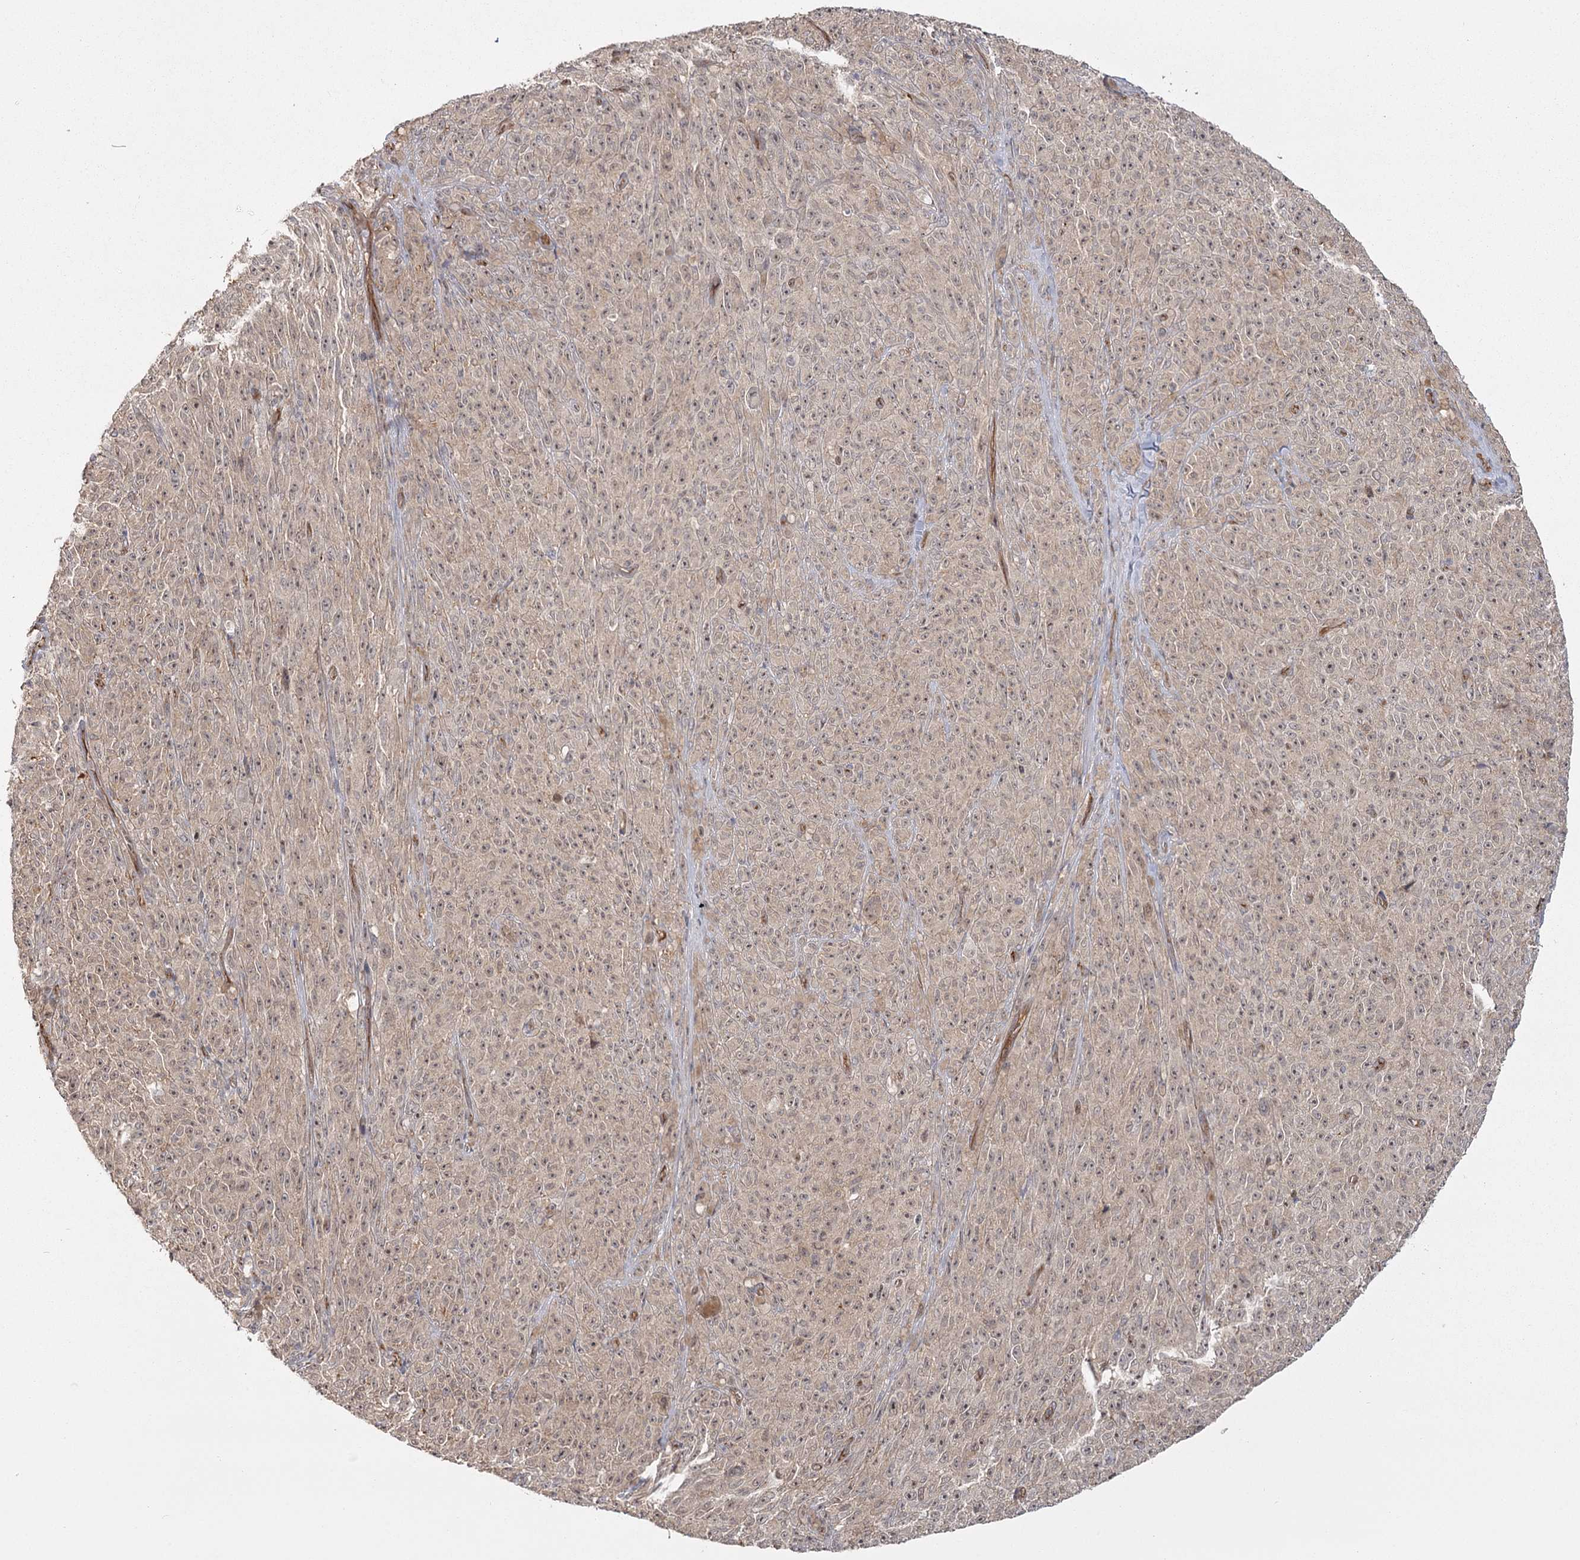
{"staining": {"intensity": "weak", "quantity": ">75%", "location": "cytoplasmic/membranous"}, "tissue": "melanoma", "cell_type": "Tumor cells", "image_type": "cancer", "snomed": [{"axis": "morphology", "description": "Malignant melanoma, NOS"}, {"axis": "topography", "description": "Skin"}], "caption": "A high-resolution photomicrograph shows immunohistochemistry staining of melanoma, which exhibits weak cytoplasmic/membranous expression in about >75% of tumor cells.", "gene": "RPP14", "patient": {"sex": "female", "age": 82}}